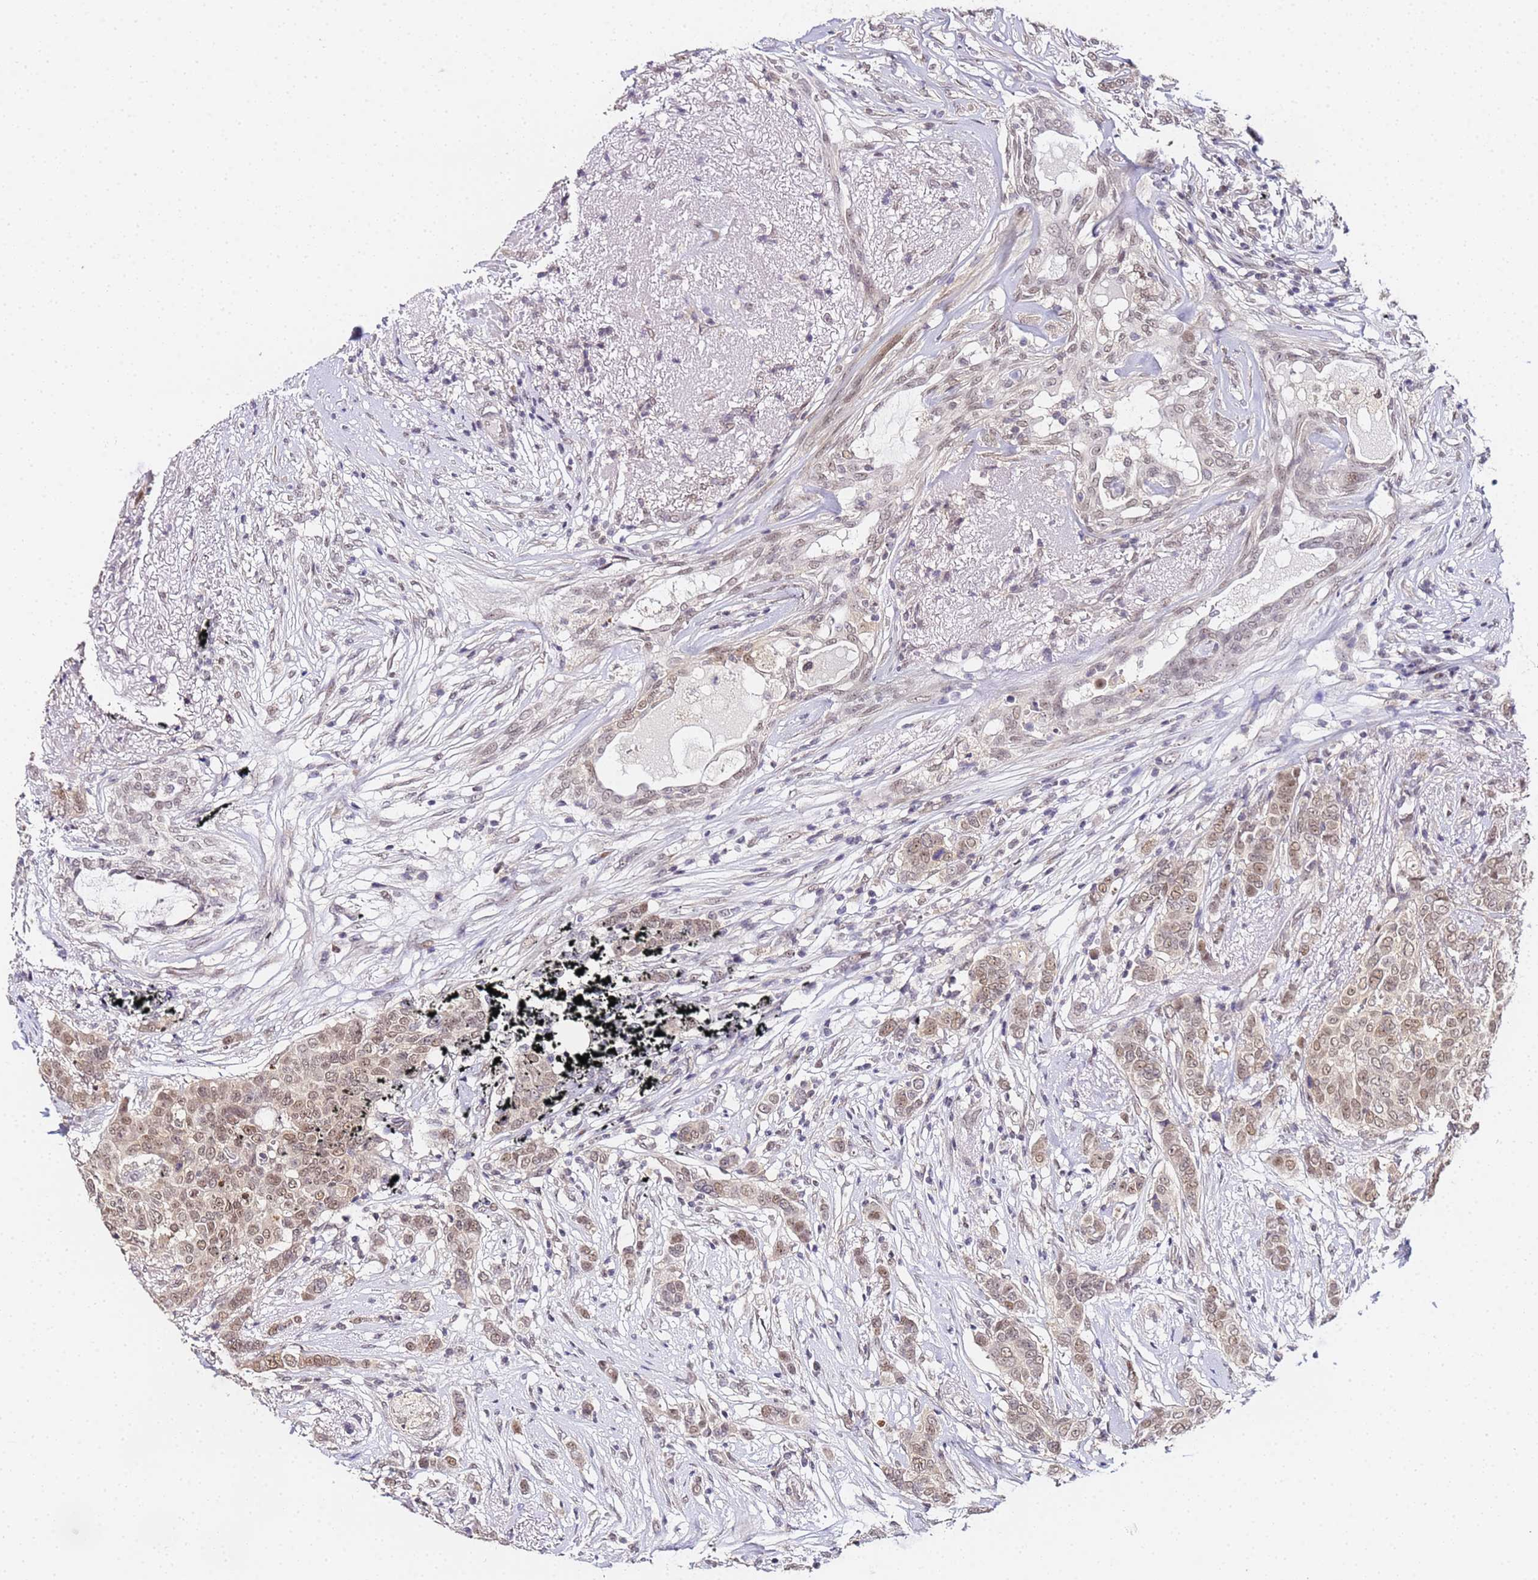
{"staining": {"intensity": "weak", "quantity": ">75%", "location": "nuclear"}, "tissue": "breast cancer", "cell_type": "Tumor cells", "image_type": "cancer", "snomed": [{"axis": "morphology", "description": "Lobular carcinoma"}, {"axis": "topography", "description": "Breast"}], "caption": "A brown stain highlights weak nuclear expression of a protein in human breast cancer (lobular carcinoma) tumor cells.", "gene": "LSM3", "patient": {"sex": "female", "age": 51}}